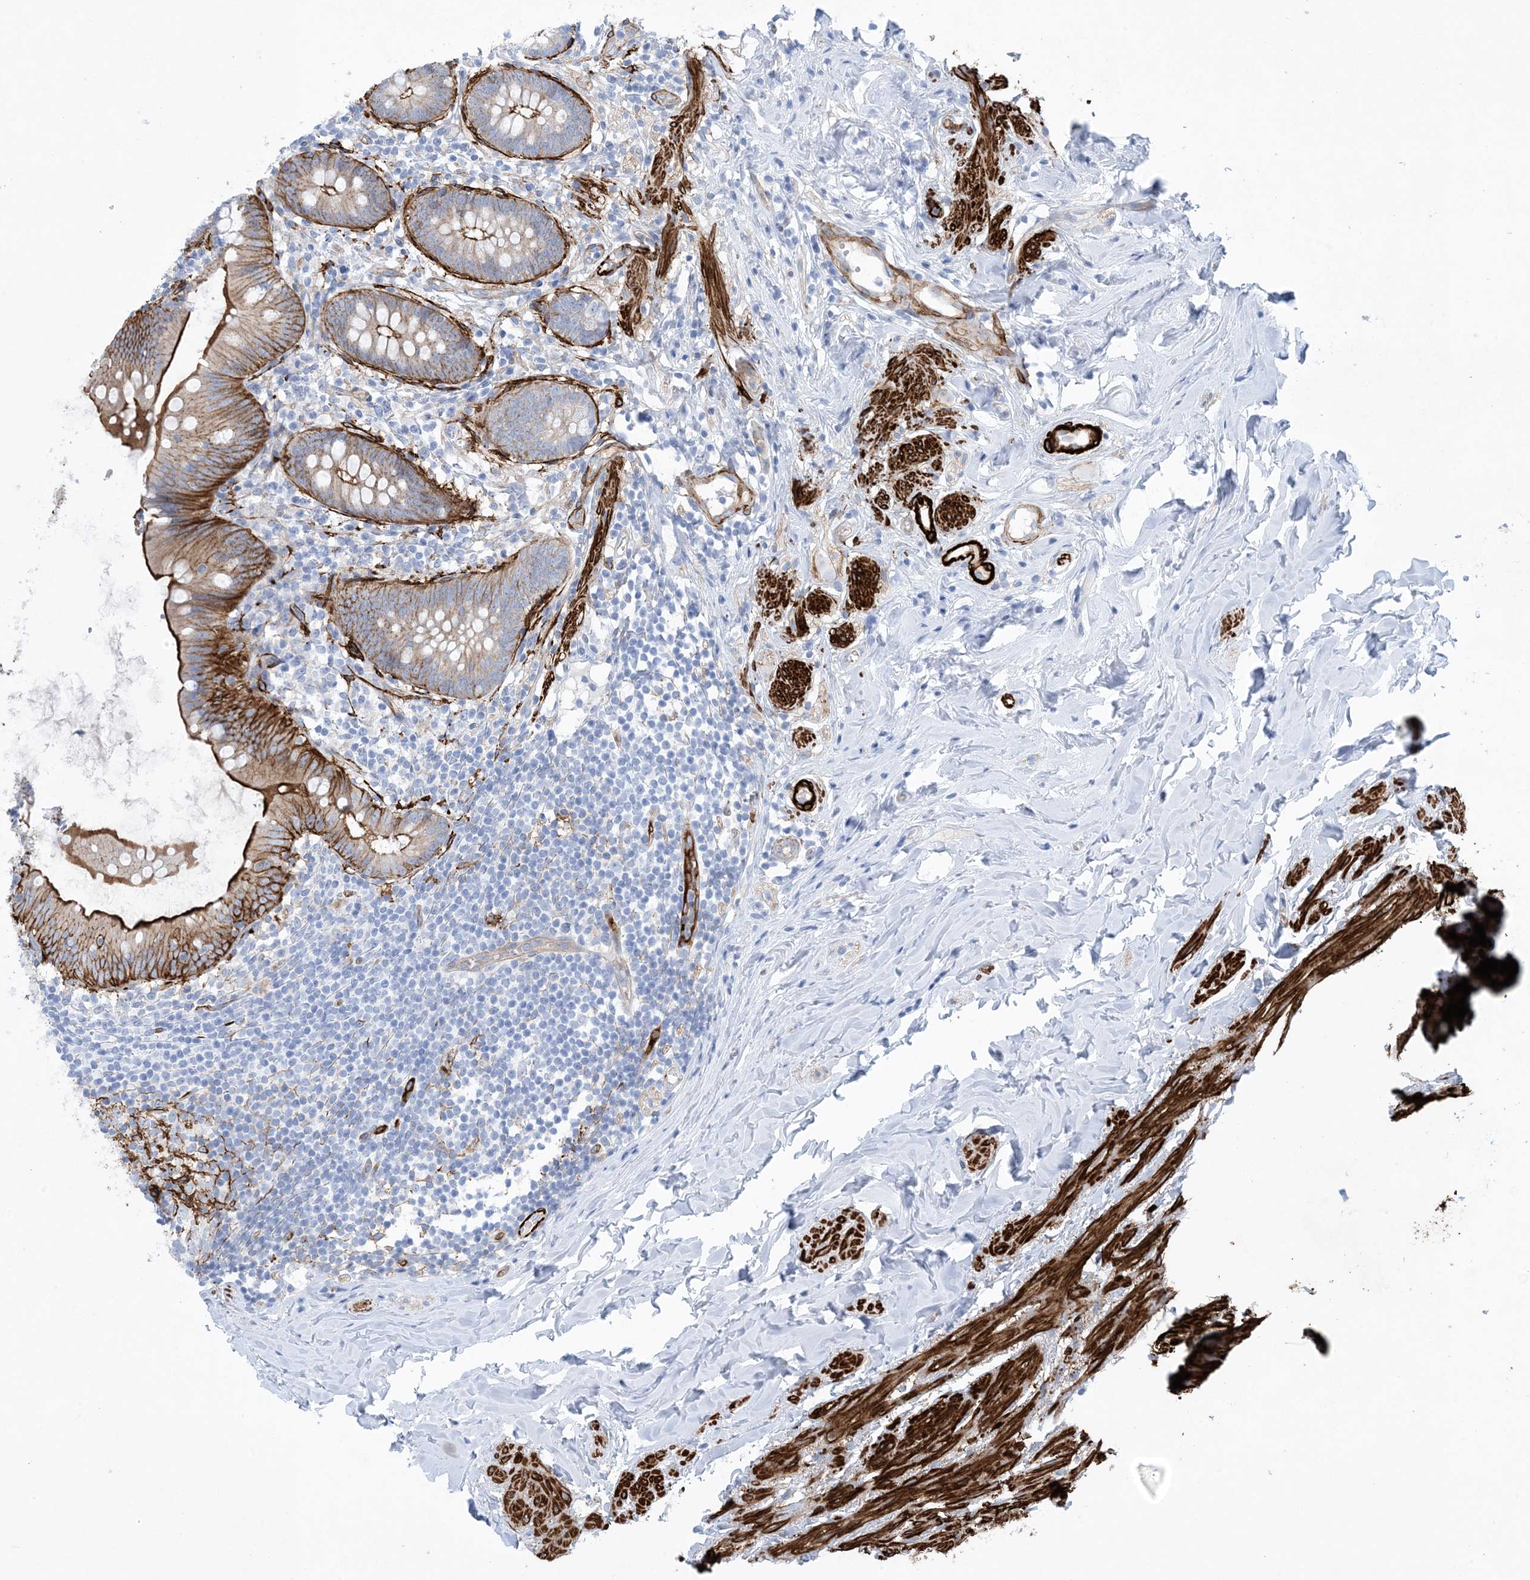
{"staining": {"intensity": "strong", "quantity": "25%-75%", "location": "cytoplasmic/membranous"}, "tissue": "appendix", "cell_type": "Glandular cells", "image_type": "normal", "snomed": [{"axis": "morphology", "description": "Normal tissue, NOS"}, {"axis": "topography", "description": "Appendix"}], "caption": "Strong cytoplasmic/membranous expression for a protein is seen in about 25%-75% of glandular cells of benign appendix using immunohistochemistry.", "gene": "SHANK1", "patient": {"sex": "female", "age": 62}}